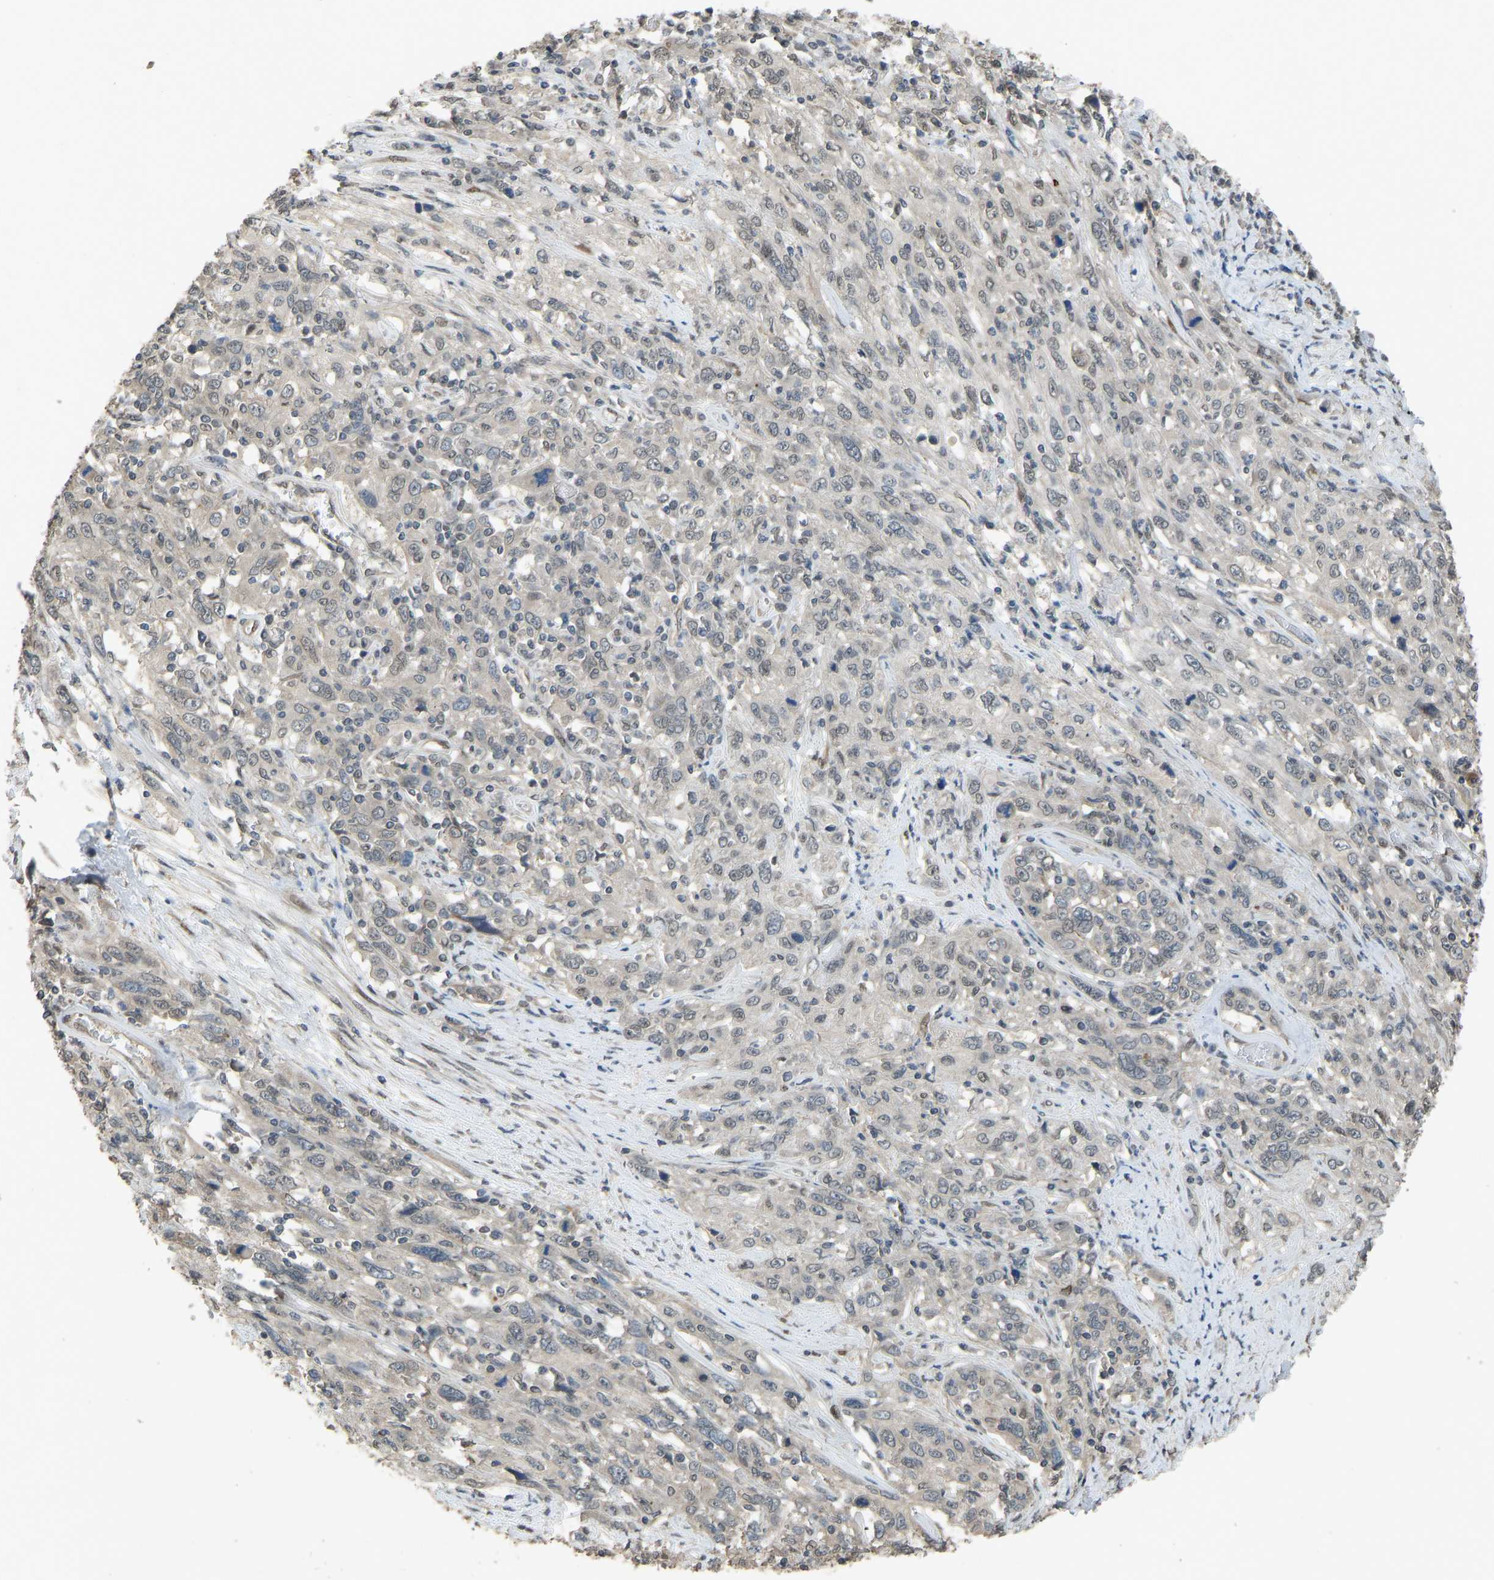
{"staining": {"intensity": "weak", "quantity": "<25%", "location": "nuclear"}, "tissue": "cervical cancer", "cell_type": "Tumor cells", "image_type": "cancer", "snomed": [{"axis": "morphology", "description": "Squamous cell carcinoma, NOS"}, {"axis": "topography", "description": "Cervix"}], "caption": "Tumor cells are negative for protein expression in human squamous cell carcinoma (cervical).", "gene": "KPNA6", "patient": {"sex": "female", "age": 46}}